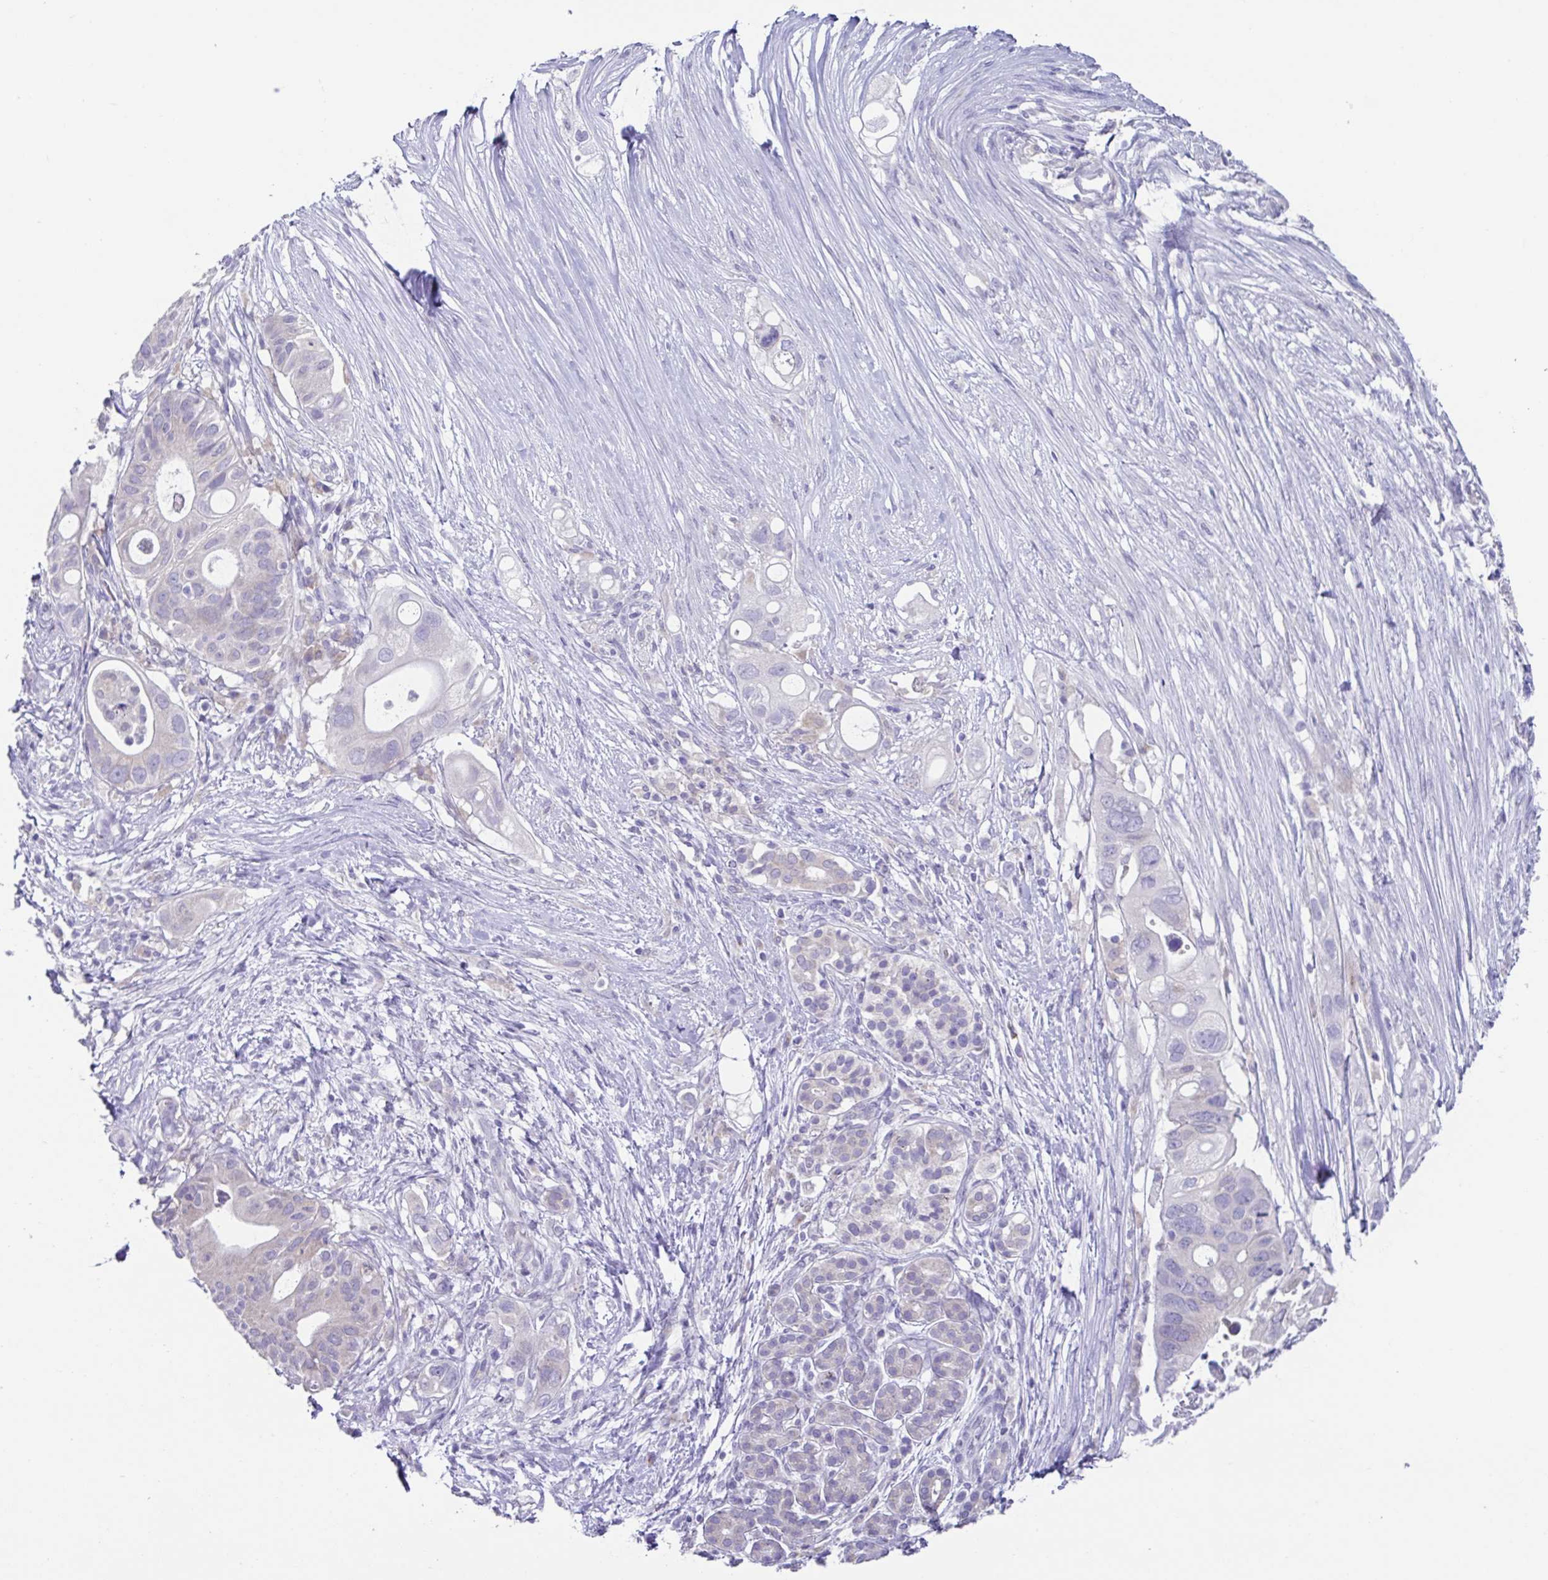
{"staining": {"intensity": "negative", "quantity": "none", "location": "none"}, "tissue": "pancreatic cancer", "cell_type": "Tumor cells", "image_type": "cancer", "snomed": [{"axis": "morphology", "description": "Adenocarcinoma, NOS"}, {"axis": "topography", "description": "Pancreas"}], "caption": "Human pancreatic adenocarcinoma stained for a protein using immunohistochemistry displays no expression in tumor cells.", "gene": "RDH11", "patient": {"sex": "female", "age": 72}}